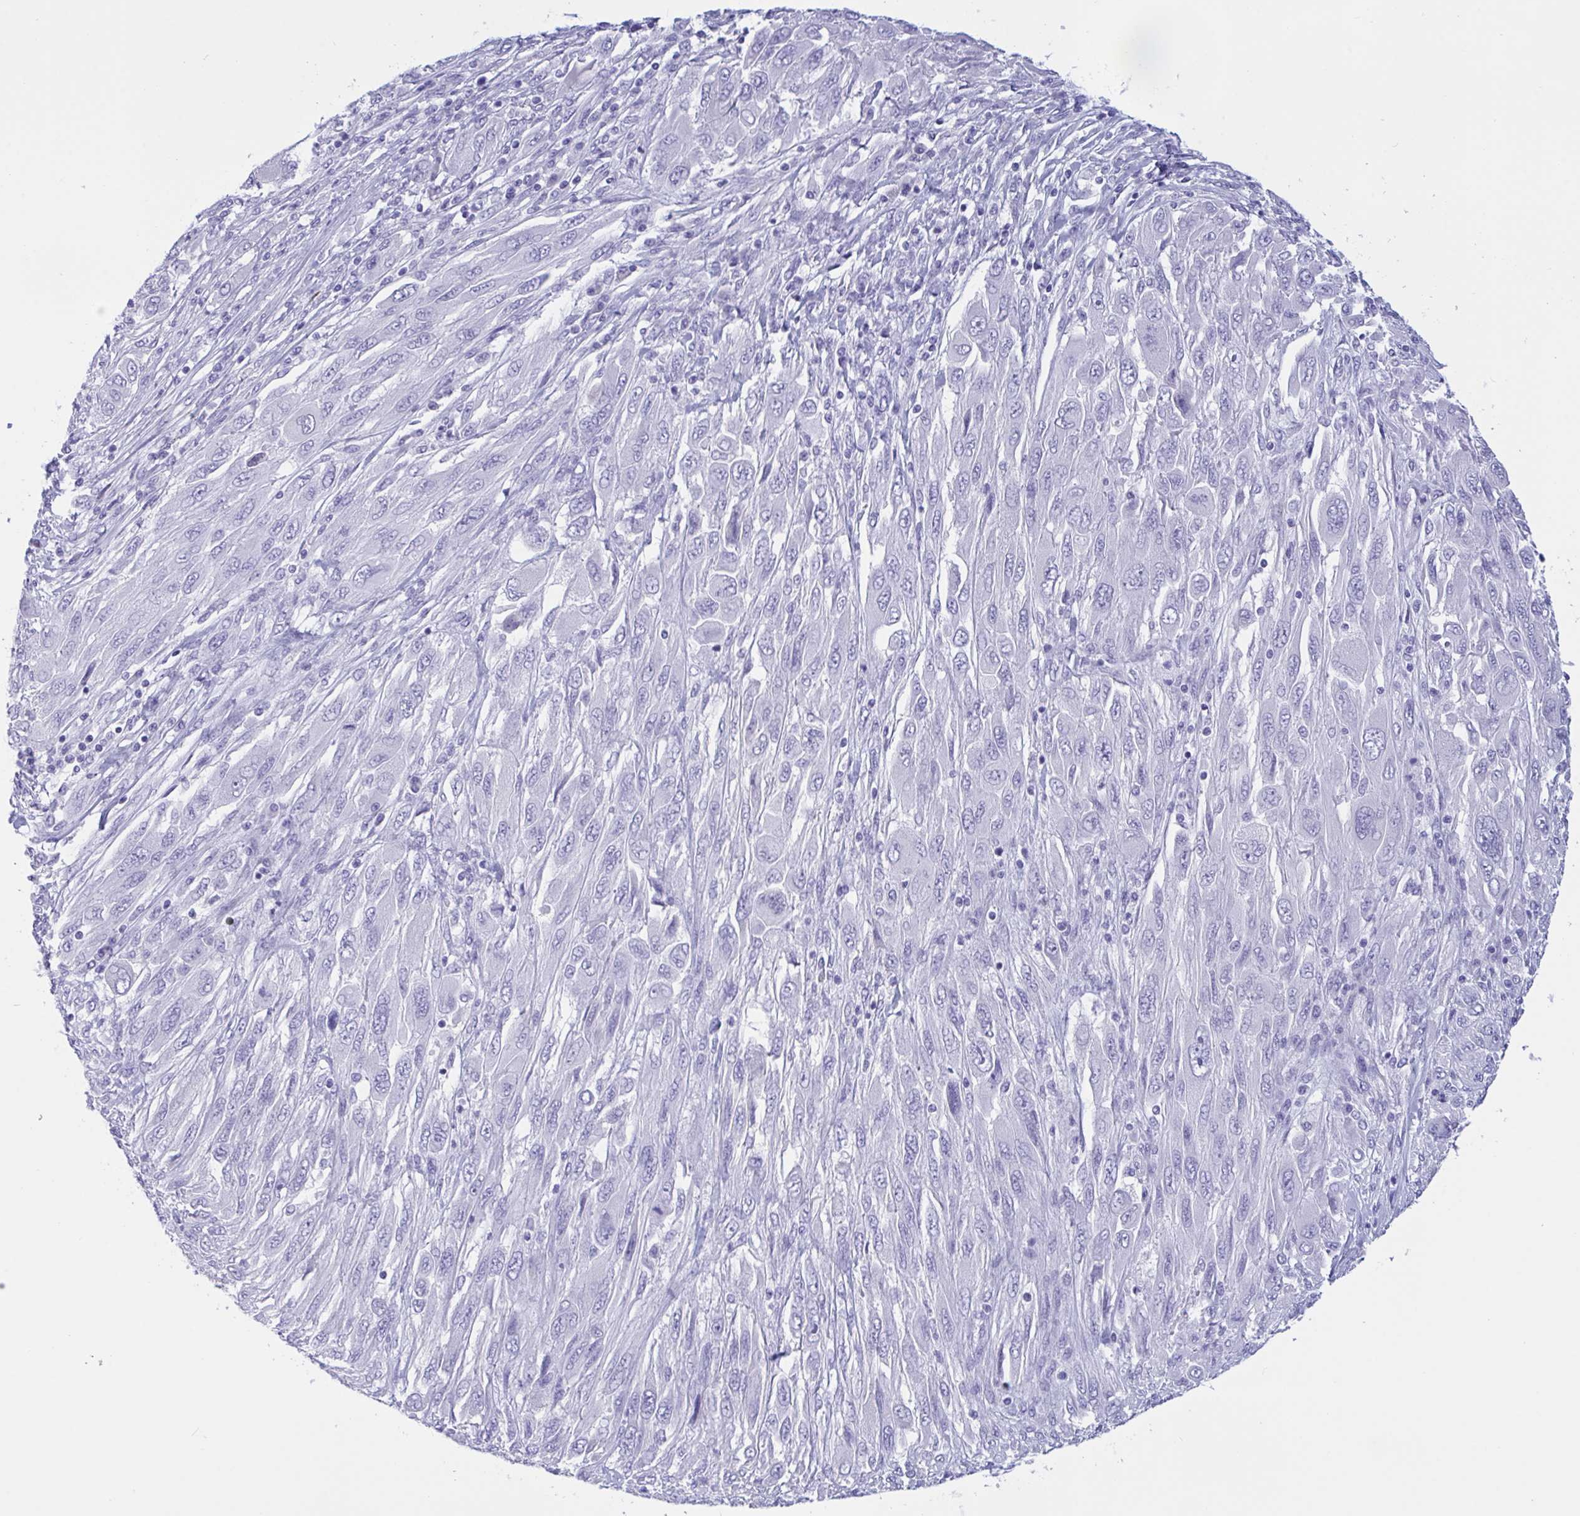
{"staining": {"intensity": "negative", "quantity": "none", "location": "none"}, "tissue": "melanoma", "cell_type": "Tumor cells", "image_type": "cancer", "snomed": [{"axis": "morphology", "description": "Malignant melanoma, NOS"}, {"axis": "topography", "description": "Skin"}], "caption": "A micrograph of human melanoma is negative for staining in tumor cells. (IHC, brightfield microscopy, high magnification).", "gene": "OXLD1", "patient": {"sex": "female", "age": 91}}